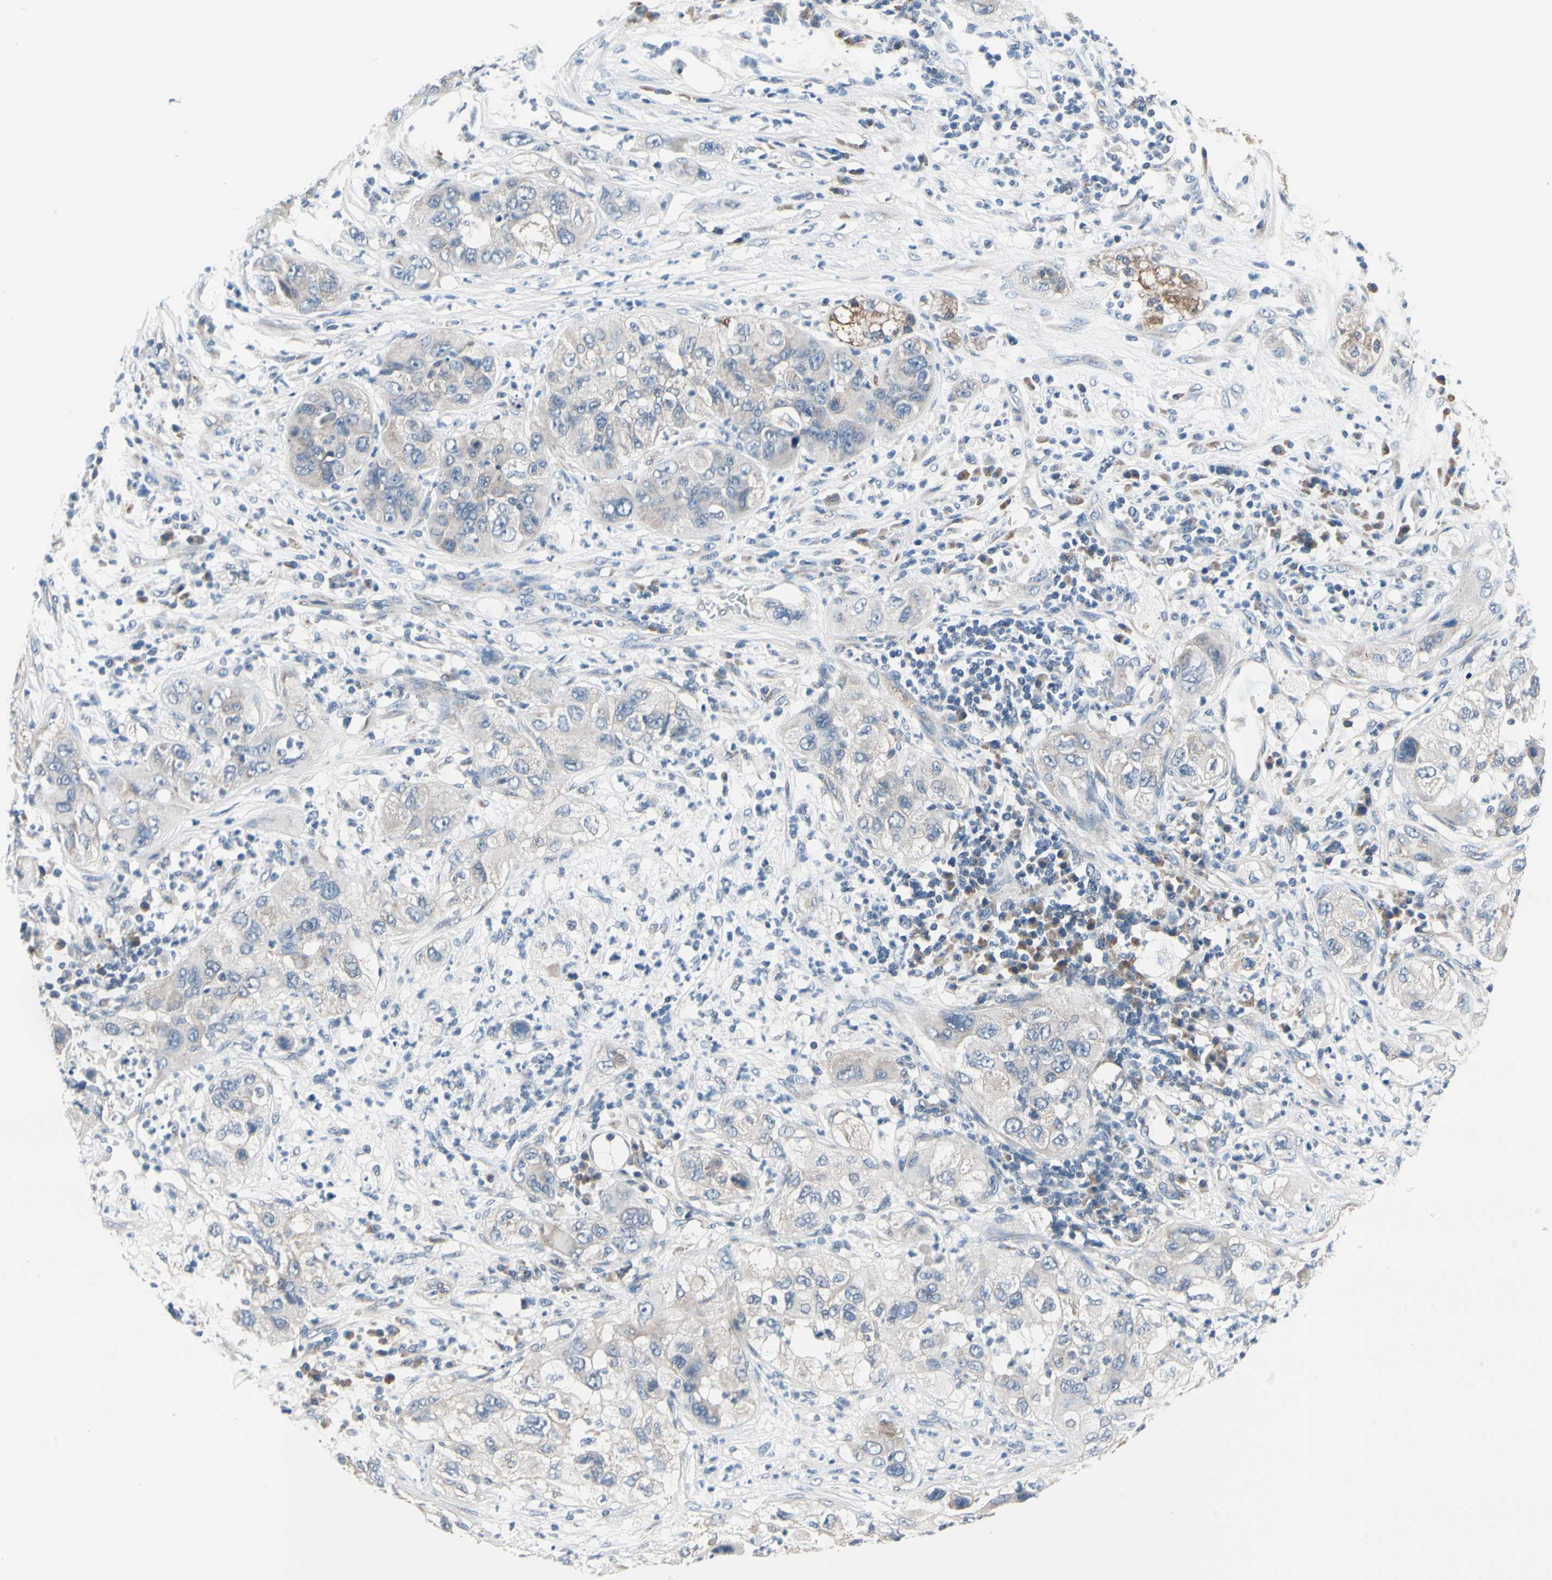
{"staining": {"intensity": "moderate", "quantity": "25%-75%", "location": "cytoplasmic/membranous"}, "tissue": "pancreatic cancer", "cell_type": "Tumor cells", "image_type": "cancer", "snomed": [{"axis": "morphology", "description": "Adenocarcinoma, NOS"}, {"axis": "topography", "description": "Pancreas"}], "caption": "Protein expression analysis of human pancreatic cancer reveals moderate cytoplasmic/membranous expression in approximately 25%-75% of tumor cells.", "gene": "PRKAR2B", "patient": {"sex": "female", "age": 78}}